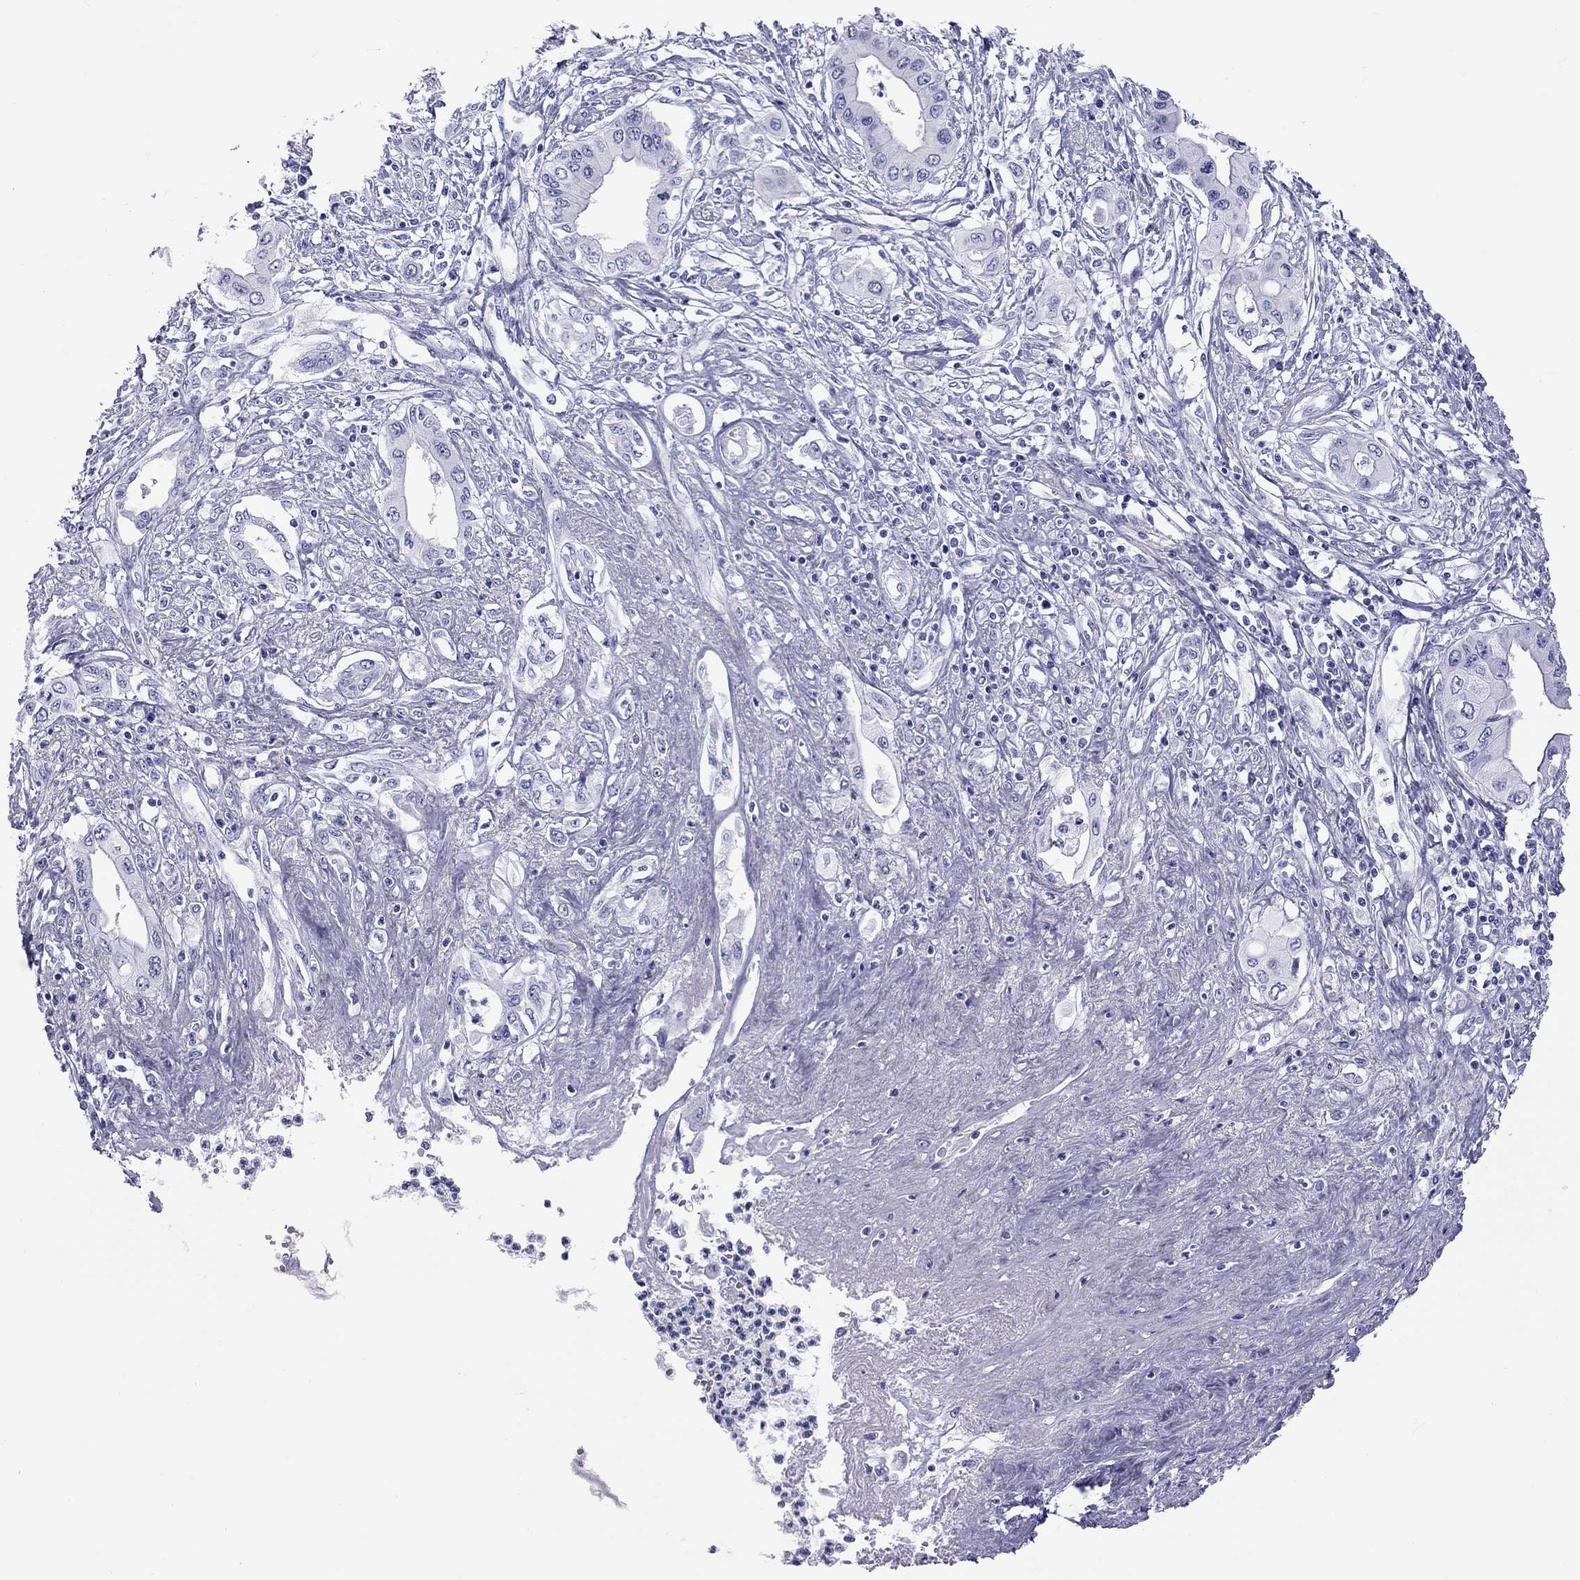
{"staining": {"intensity": "negative", "quantity": "none", "location": "none"}, "tissue": "pancreatic cancer", "cell_type": "Tumor cells", "image_type": "cancer", "snomed": [{"axis": "morphology", "description": "Adenocarcinoma, NOS"}, {"axis": "topography", "description": "Pancreas"}], "caption": "Histopathology image shows no significant protein expression in tumor cells of pancreatic adenocarcinoma.", "gene": "STAG3", "patient": {"sex": "female", "age": 62}}